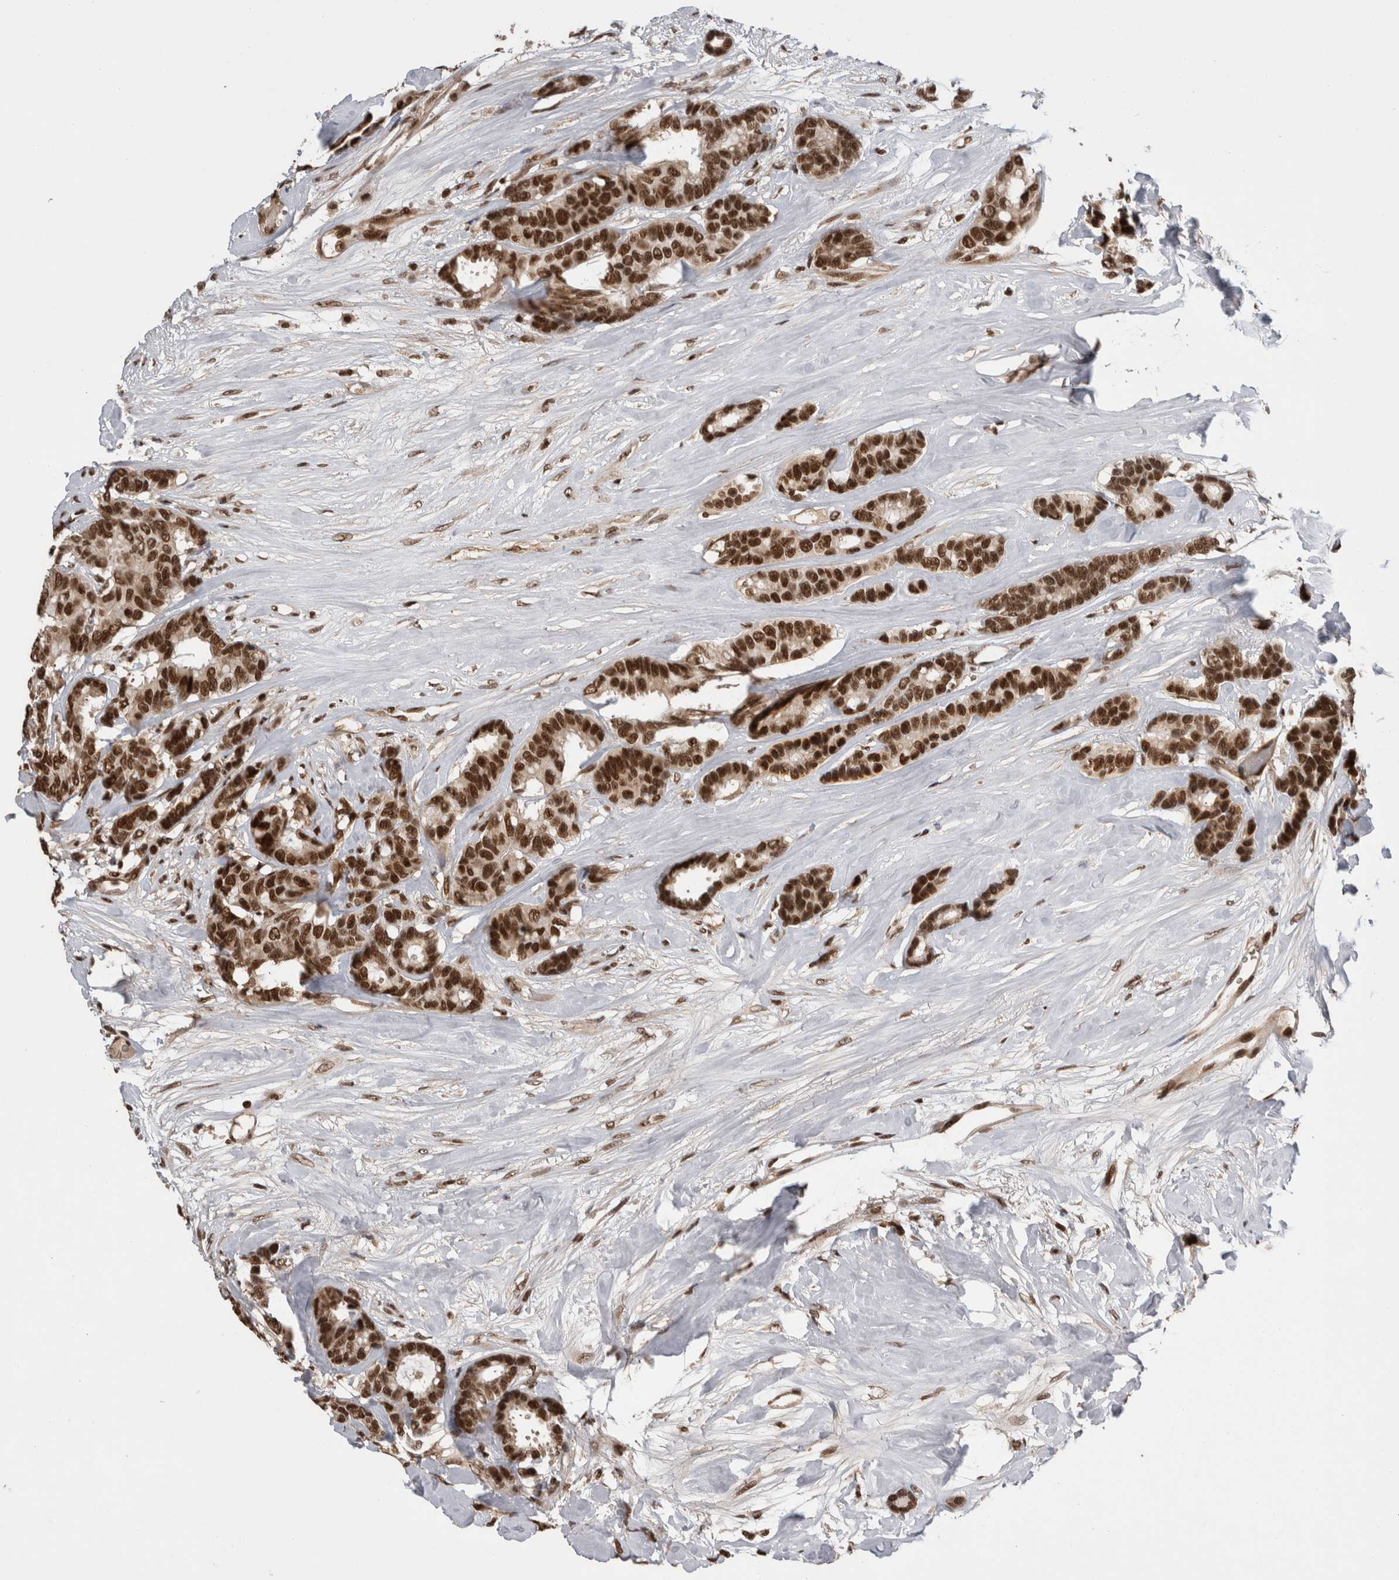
{"staining": {"intensity": "strong", "quantity": ">75%", "location": "nuclear"}, "tissue": "breast cancer", "cell_type": "Tumor cells", "image_type": "cancer", "snomed": [{"axis": "morphology", "description": "Duct carcinoma"}, {"axis": "topography", "description": "Breast"}], "caption": "Tumor cells show high levels of strong nuclear positivity in about >75% of cells in human breast cancer (infiltrating ductal carcinoma). (brown staining indicates protein expression, while blue staining denotes nuclei).", "gene": "CPSF2", "patient": {"sex": "female", "age": 87}}